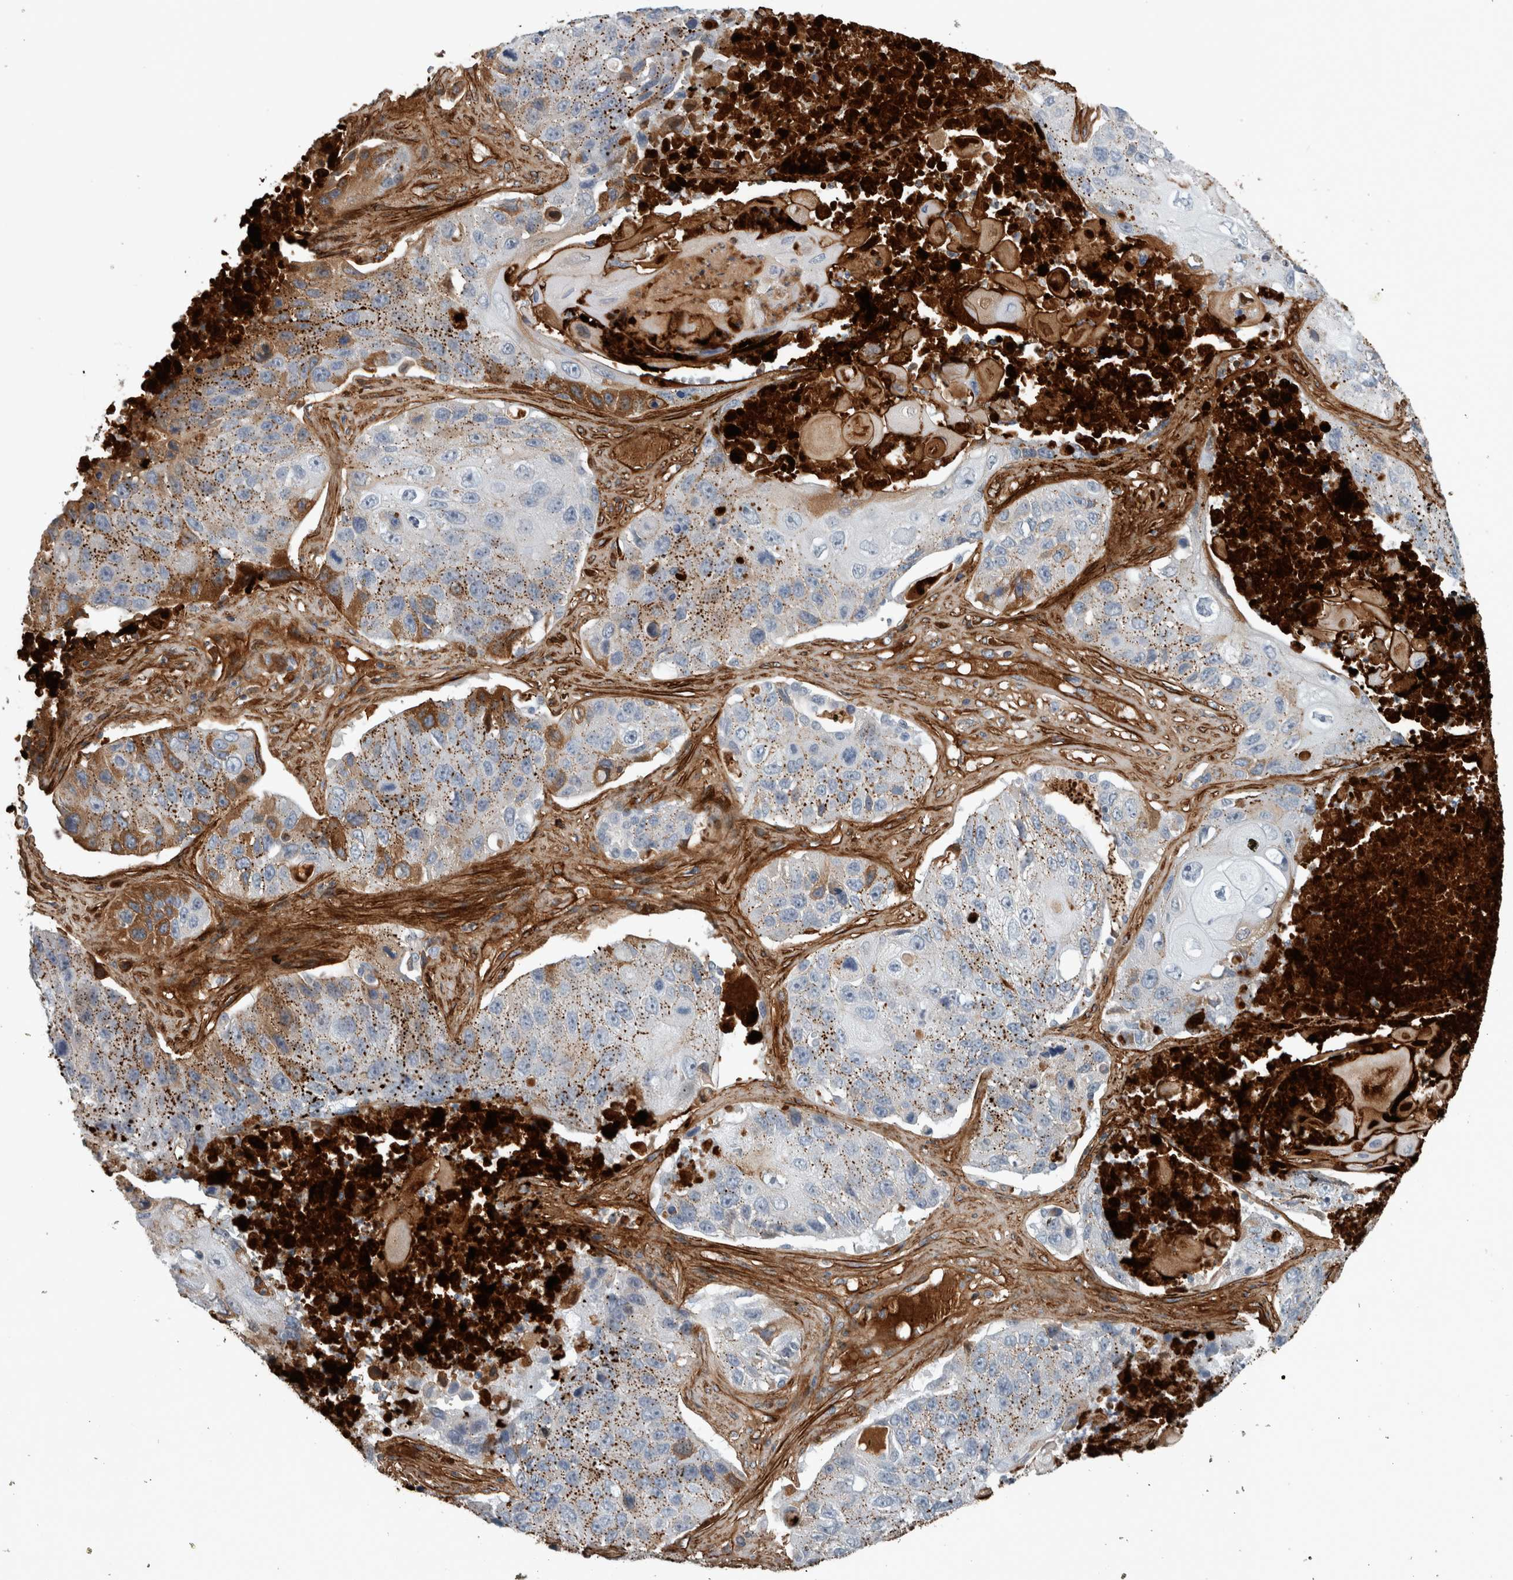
{"staining": {"intensity": "moderate", "quantity": "<25%", "location": "cytoplasmic/membranous"}, "tissue": "lung cancer", "cell_type": "Tumor cells", "image_type": "cancer", "snomed": [{"axis": "morphology", "description": "Squamous cell carcinoma, NOS"}, {"axis": "topography", "description": "Lung"}], "caption": "Immunohistochemical staining of lung squamous cell carcinoma exhibits low levels of moderate cytoplasmic/membranous staining in approximately <25% of tumor cells. (DAB (3,3'-diaminobenzidine) = brown stain, brightfield microscopy at high magnification).", "gene": "FN1", "patient": {"sex": "male", "age": 61}}